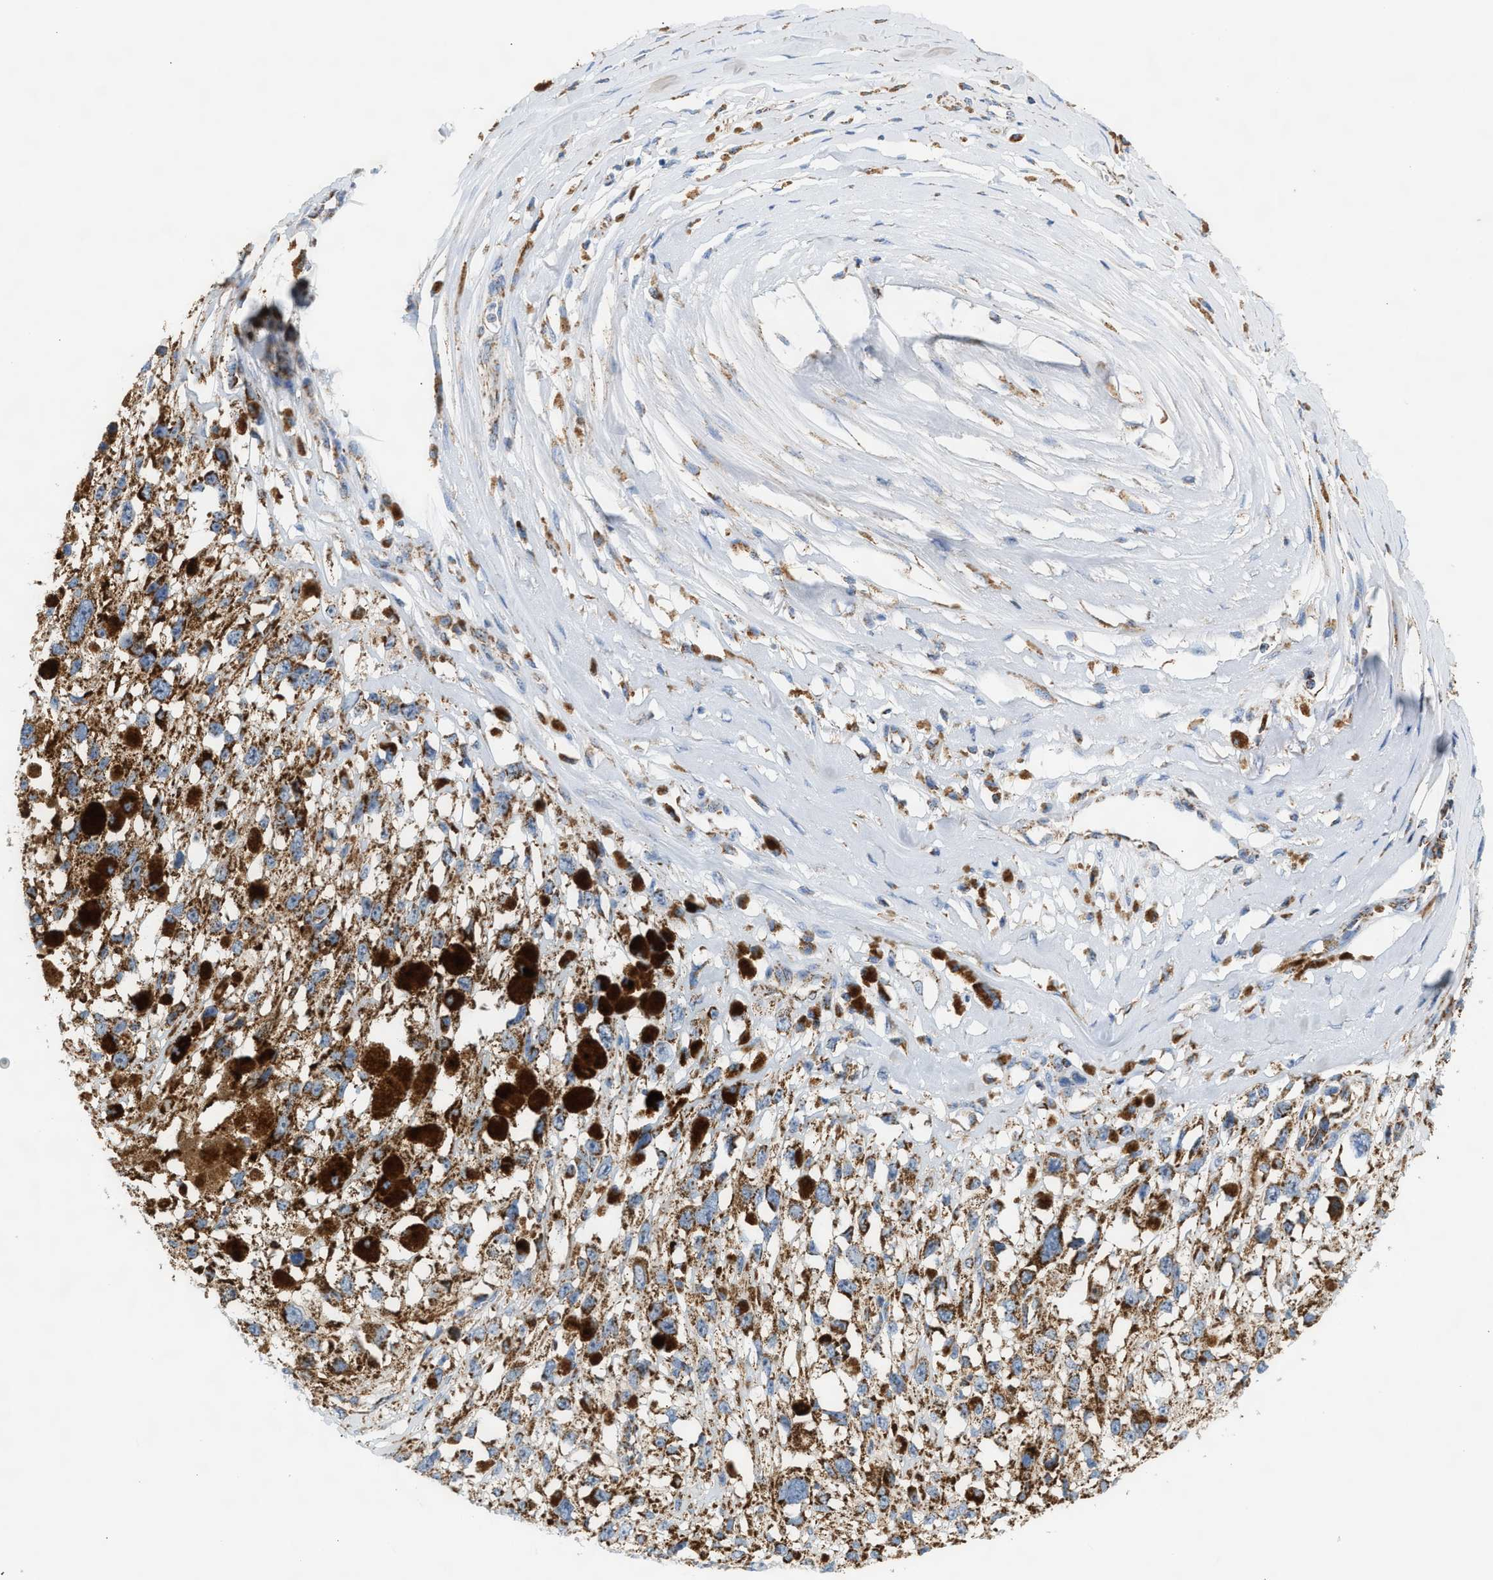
{"staining": {"intensity": "moderate", "quantity": ">75%", "location": "cytoplasmic/membranous"}, "tissue": "melanoma", "cell_type": "Tumor cells", "image_type": "cancer", "snomed": [{"axis": "morphology", "description": "Malignant melanoma, Metastatic site"}, {"axis": "topography", "description": "Lymph node"}], "caption": "Human malignant melanoma (metastatic site) stained with a brown dye demonstrates moderate cytoplasmic/membranous positive positivity in about >75% of tumor cells.", "gene": "OGDH", "patient": {"sex": "male", "age": 59}}